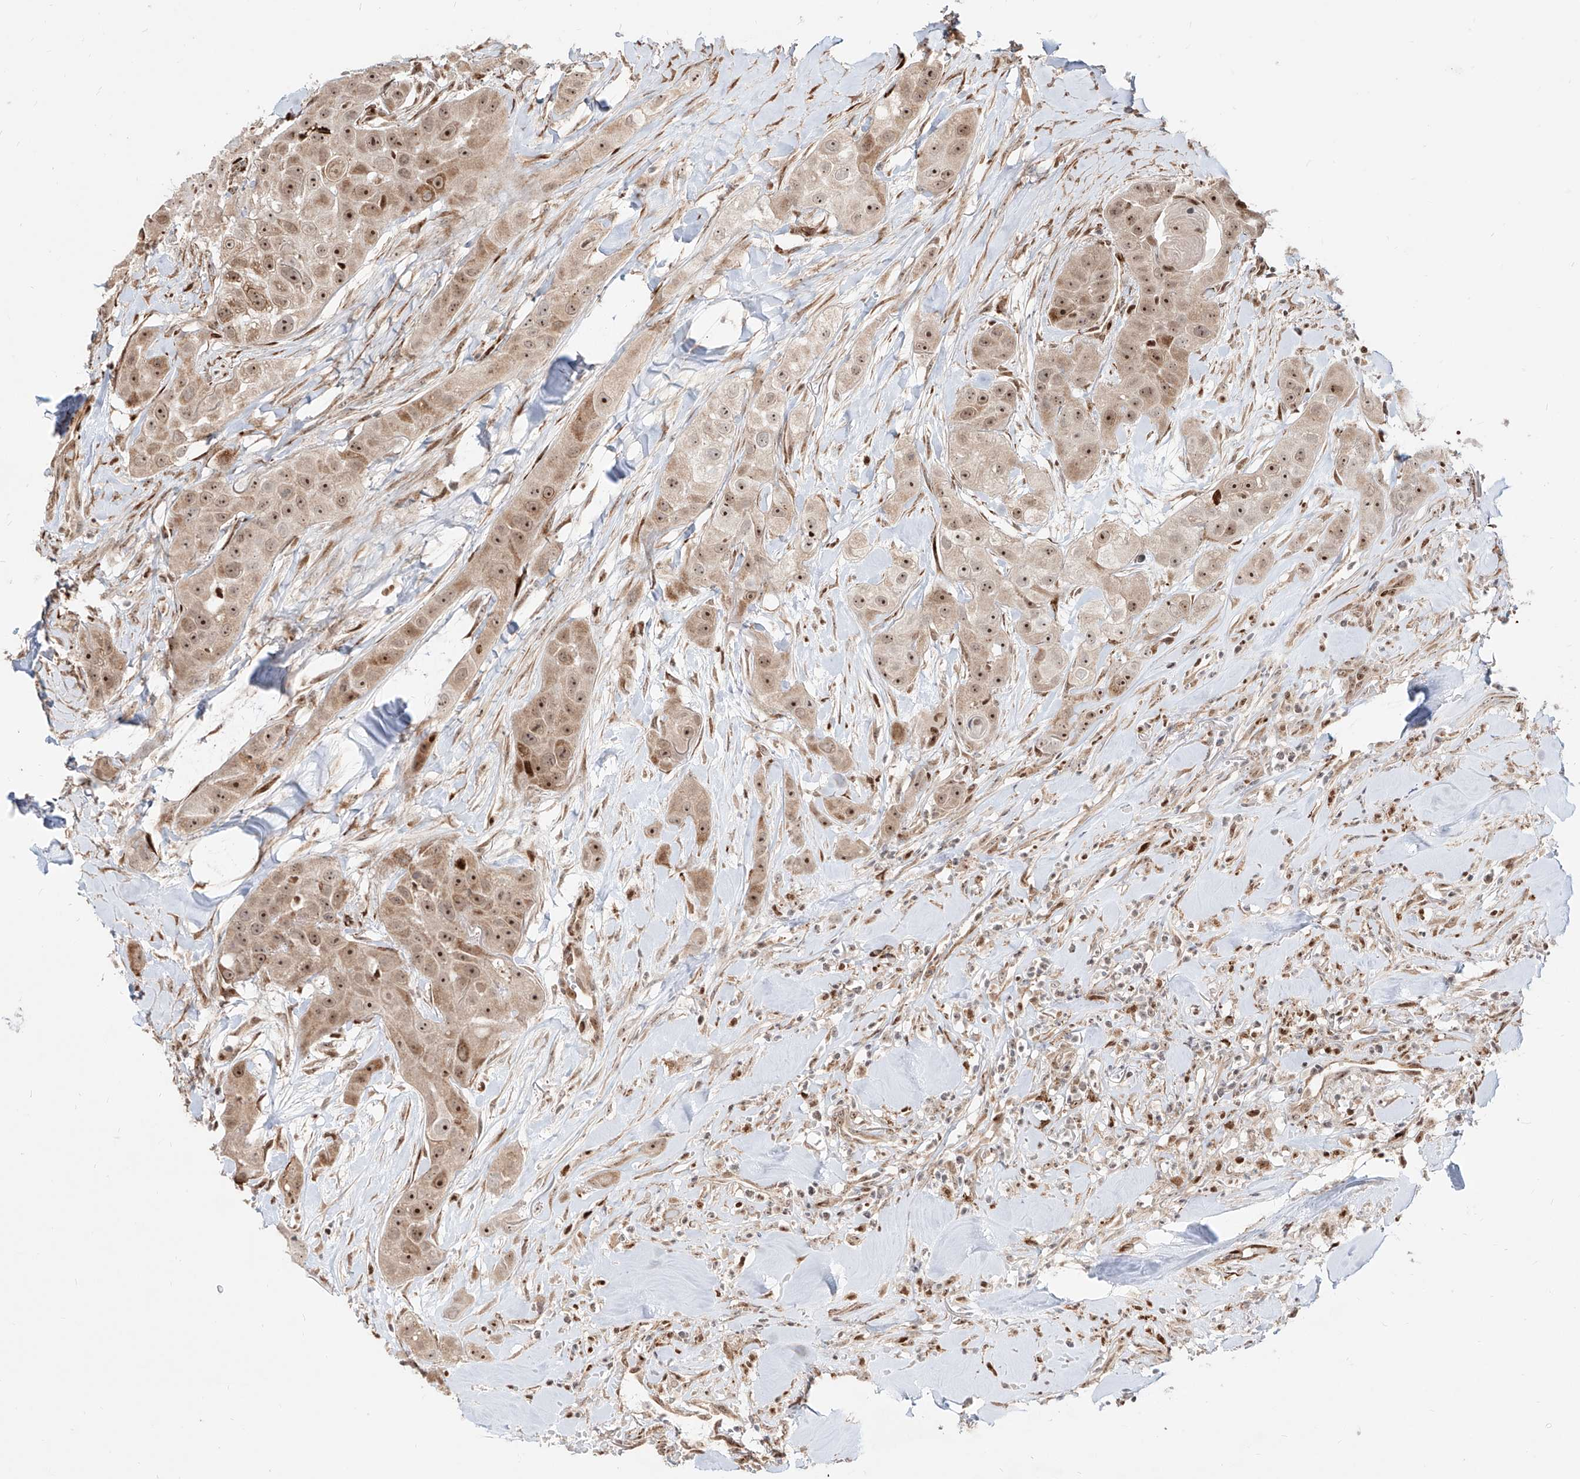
{"staining": {"intensity": "moderate", "quantity": ">75%", "location": "nuclear"}, "tissue": "head and neck cancer", "cell_type": "Tumor cells", "image_type": "cancer", "snomed": [{"axis": "morphology", "description": "Normal tissue, NOS"}, {"axis": "morphology", "description": "Squamous cell carcinoma, NOS"}, {"axis": "topography", "description": "Skeletal muscle"}, {"axis": "topography", "description": "Head-Neck"}], "caption": "Tumor cells exhibit moderate nuclear expression in about >75% of cells in head and neck cancer.", "gene": "ZNF710", "patient": {"sex": "male", "age": 51}}